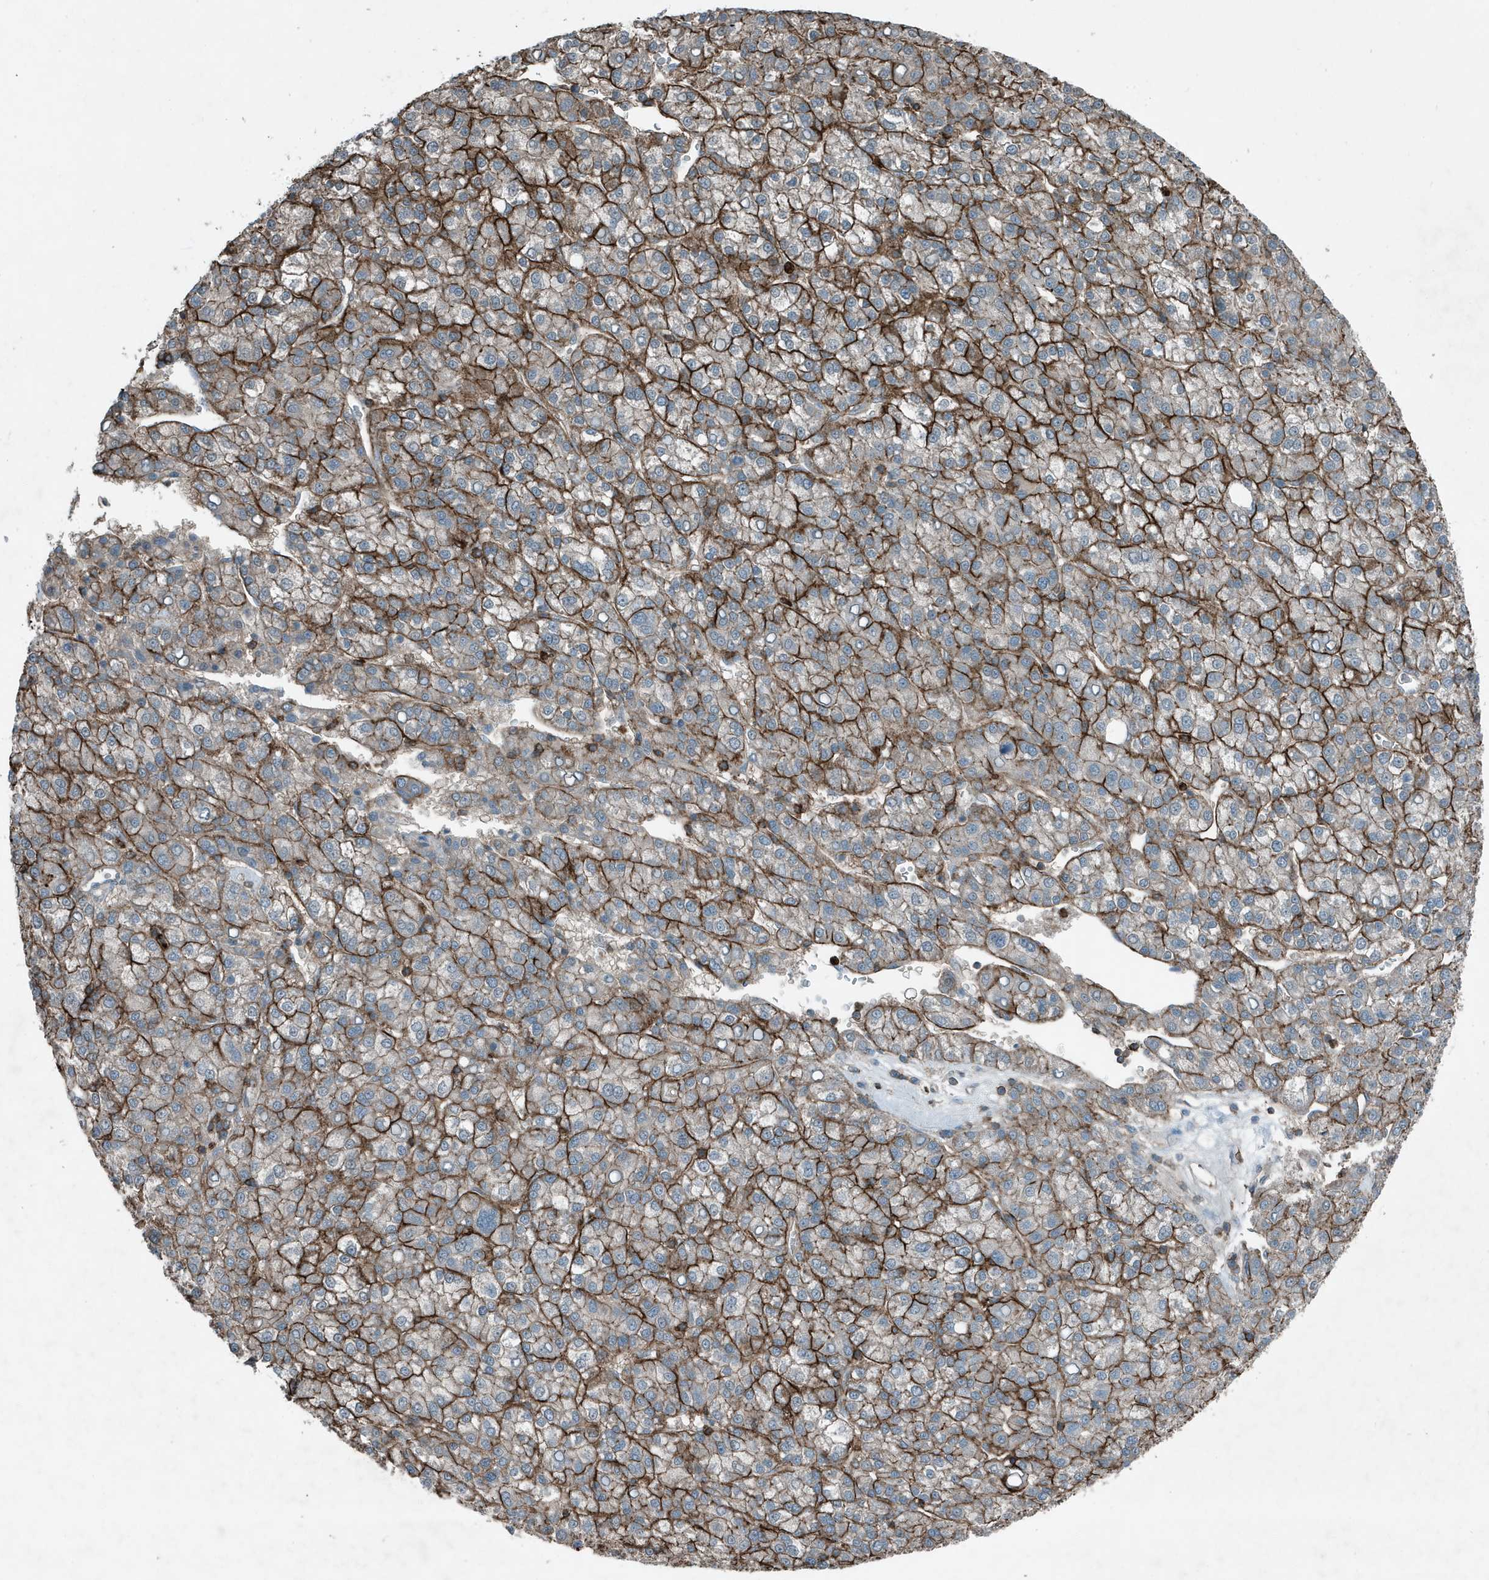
{"staining": {"intensity": "strong", "quantity": ">75%", "location": "cytoplasmic/membranous"}, "tissue": "liver cancer", "cell_type": "Tumor cells", "image_type": "cancer", "snomed": [{"axis": "morphology", "description": "Carcinoma, Hepatocellular, NOS"}, {"axis": "topography", "description": "Liver"}], "caption": "Liver cancer (hepatocellular carcinoma) stained with a protein marker demonstrates strong staining in tumor cells.", "gene": "DAPP1", "patient": {"sex": "female", "age": 58}}